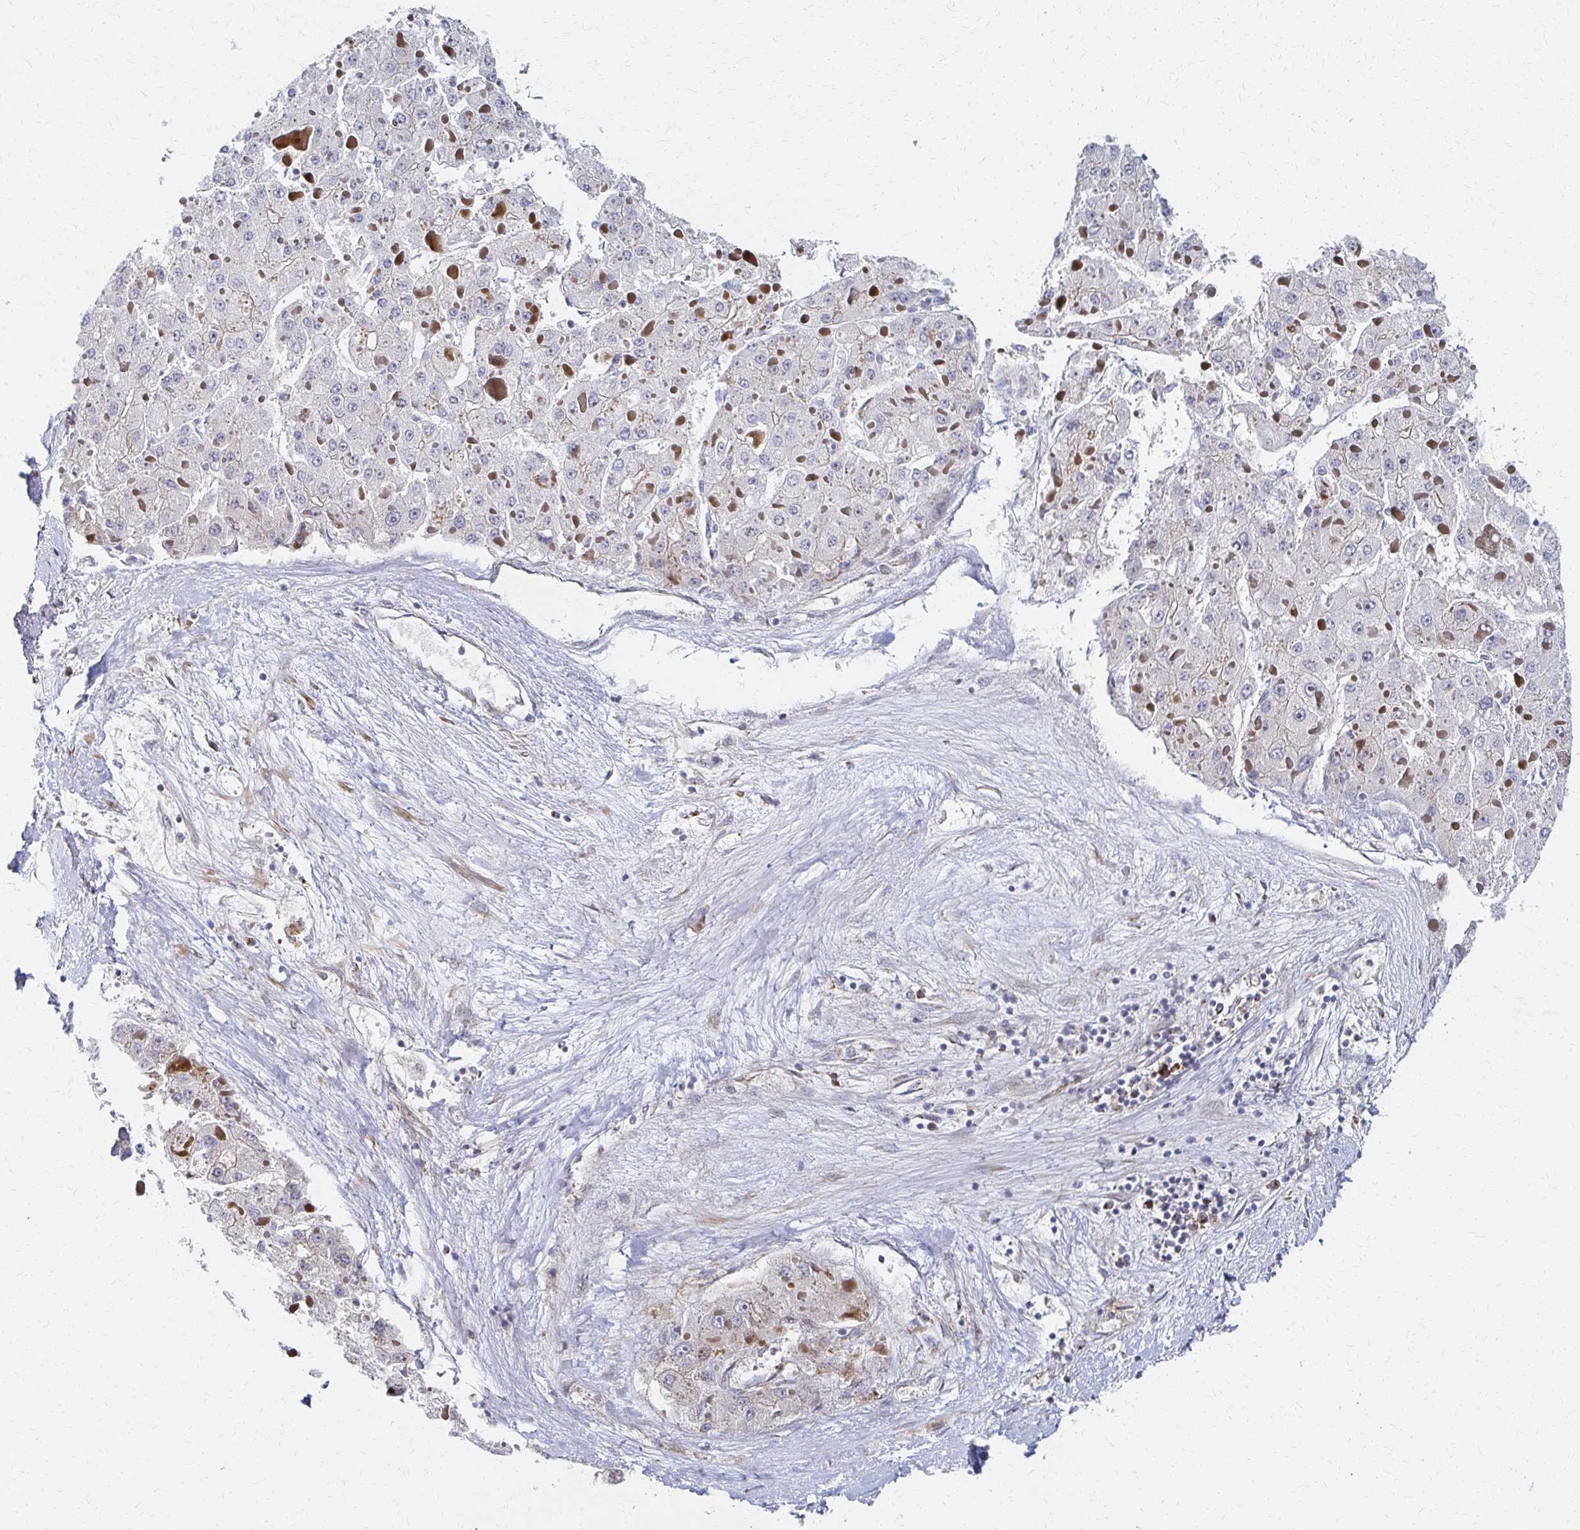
{"staining": {"intensity": "negative", "quantity": "none", "location": "none"}, "tissue": "liver cancer", "cell_type": "Tumor cells", "image_type": "cancer", "snomed": [{"axis": "morphology", "description": "Carcinoma, Hepatocellular, NOS"}, {"axis": "topography", "description": "Liver"}], "caption": "The micrograph reveals no significant positivity in tumor cells of liver cancer. The staining was performed using DAB (3,3'-diaminobenzidine) to visualize the protein expression in brown, while the nuclei were stained in blue with hematoxylin (Magnification: 20x).", "gene": "MAN1A1", "patient": {"sex": "female", "age": 73}}